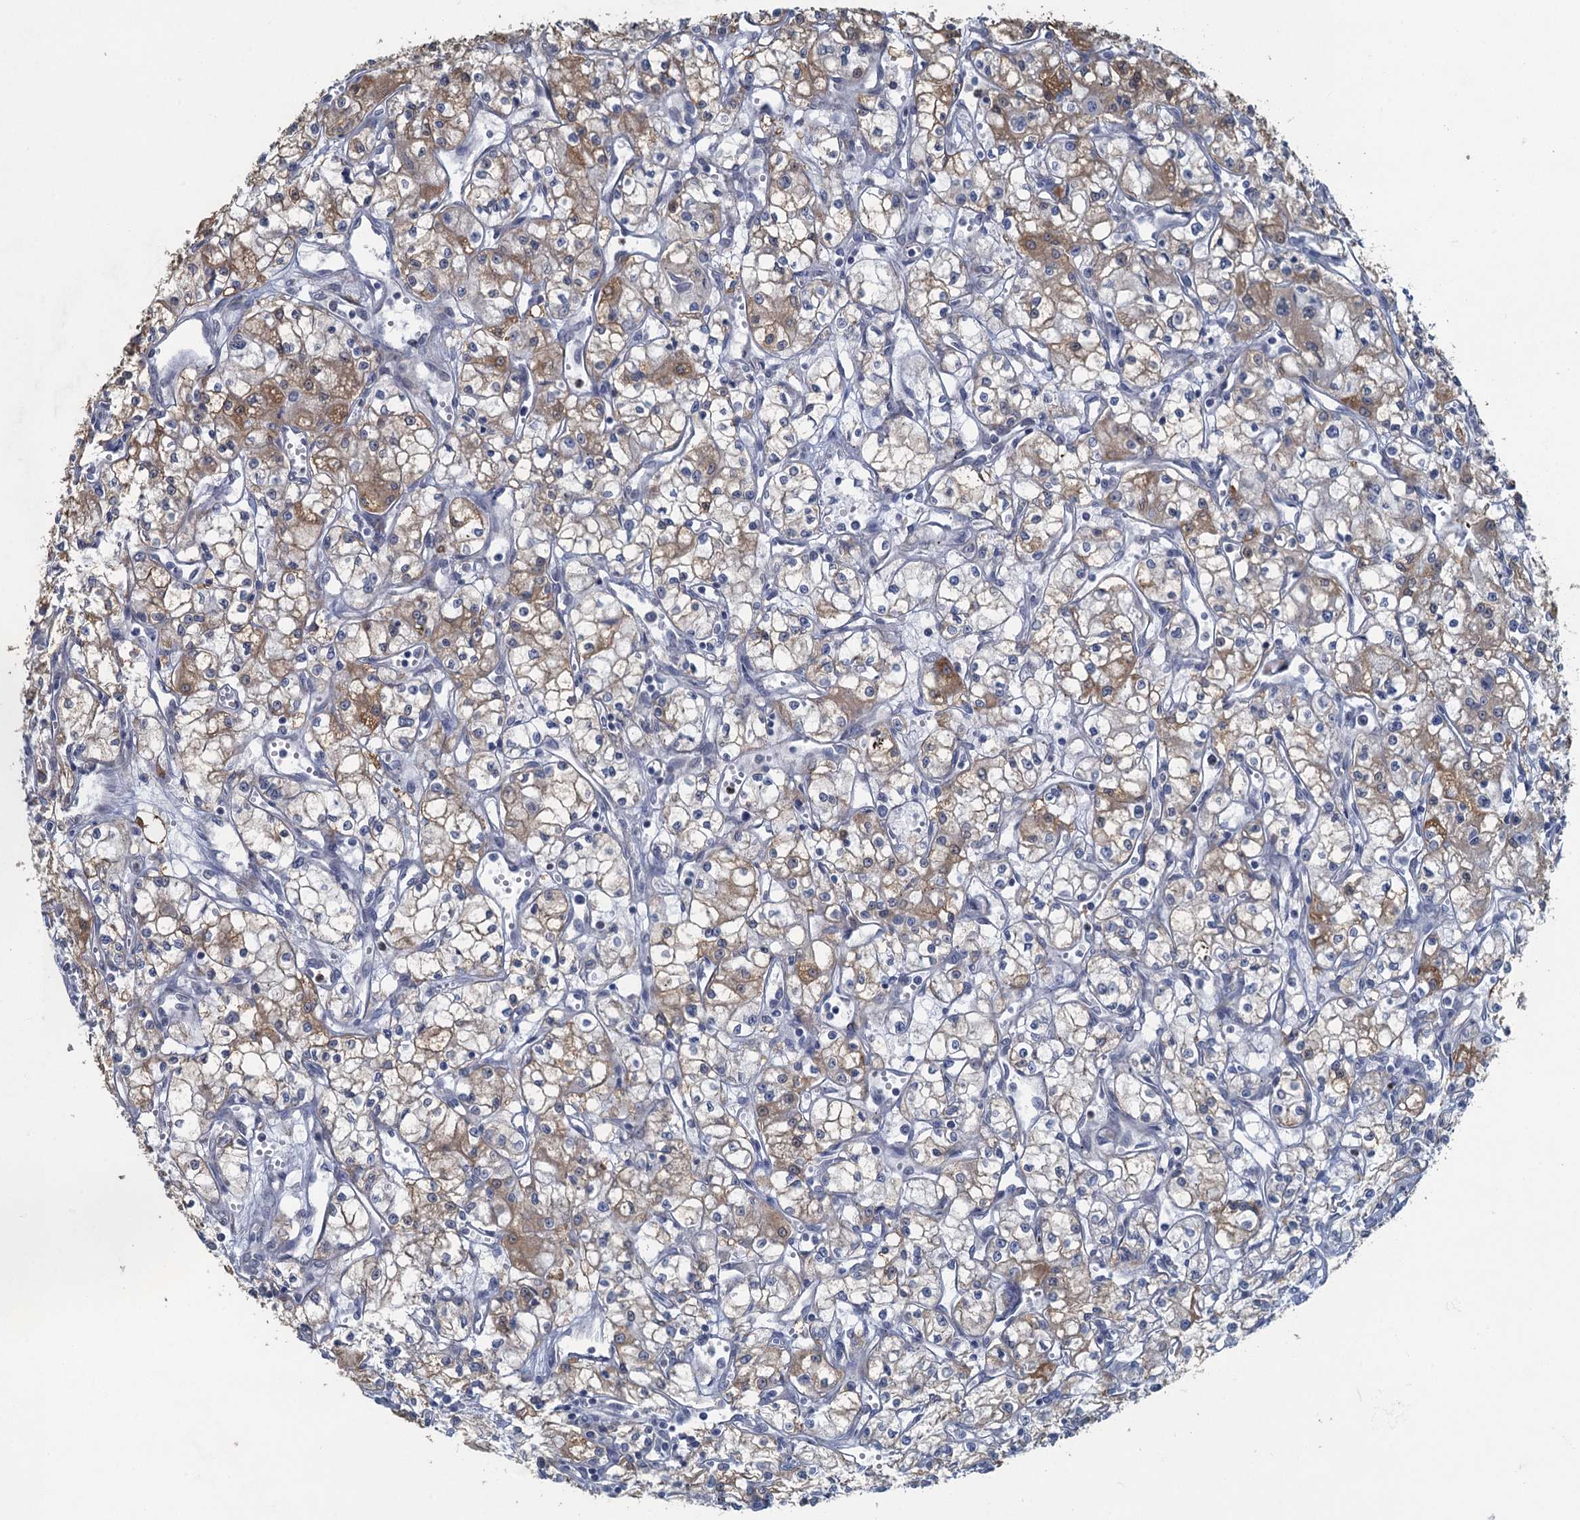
{"staining": {"intensity": "moderate", "quantity": "25%-75%", "location": "cytoplasmic/membranous"}, "tissue": "renal cancer", "cell_type": "Tumor cells", "image_type": "cancer", "snomed": [{"axis": "morphology", "description": "Adenocarcinoma, NOS"}, {"axis": "topography", "description": "Kidney"}], "caption": "An immunohistochemistry image of neoplastic tissue is shown. Protein staining in brown highlights moderate cytoplasmic/membranous positivity in renal cancer (adenocarcinoma) within tumor cells.", "gene": "TEX35", "patient": {"sex": "male", "age": 59}}